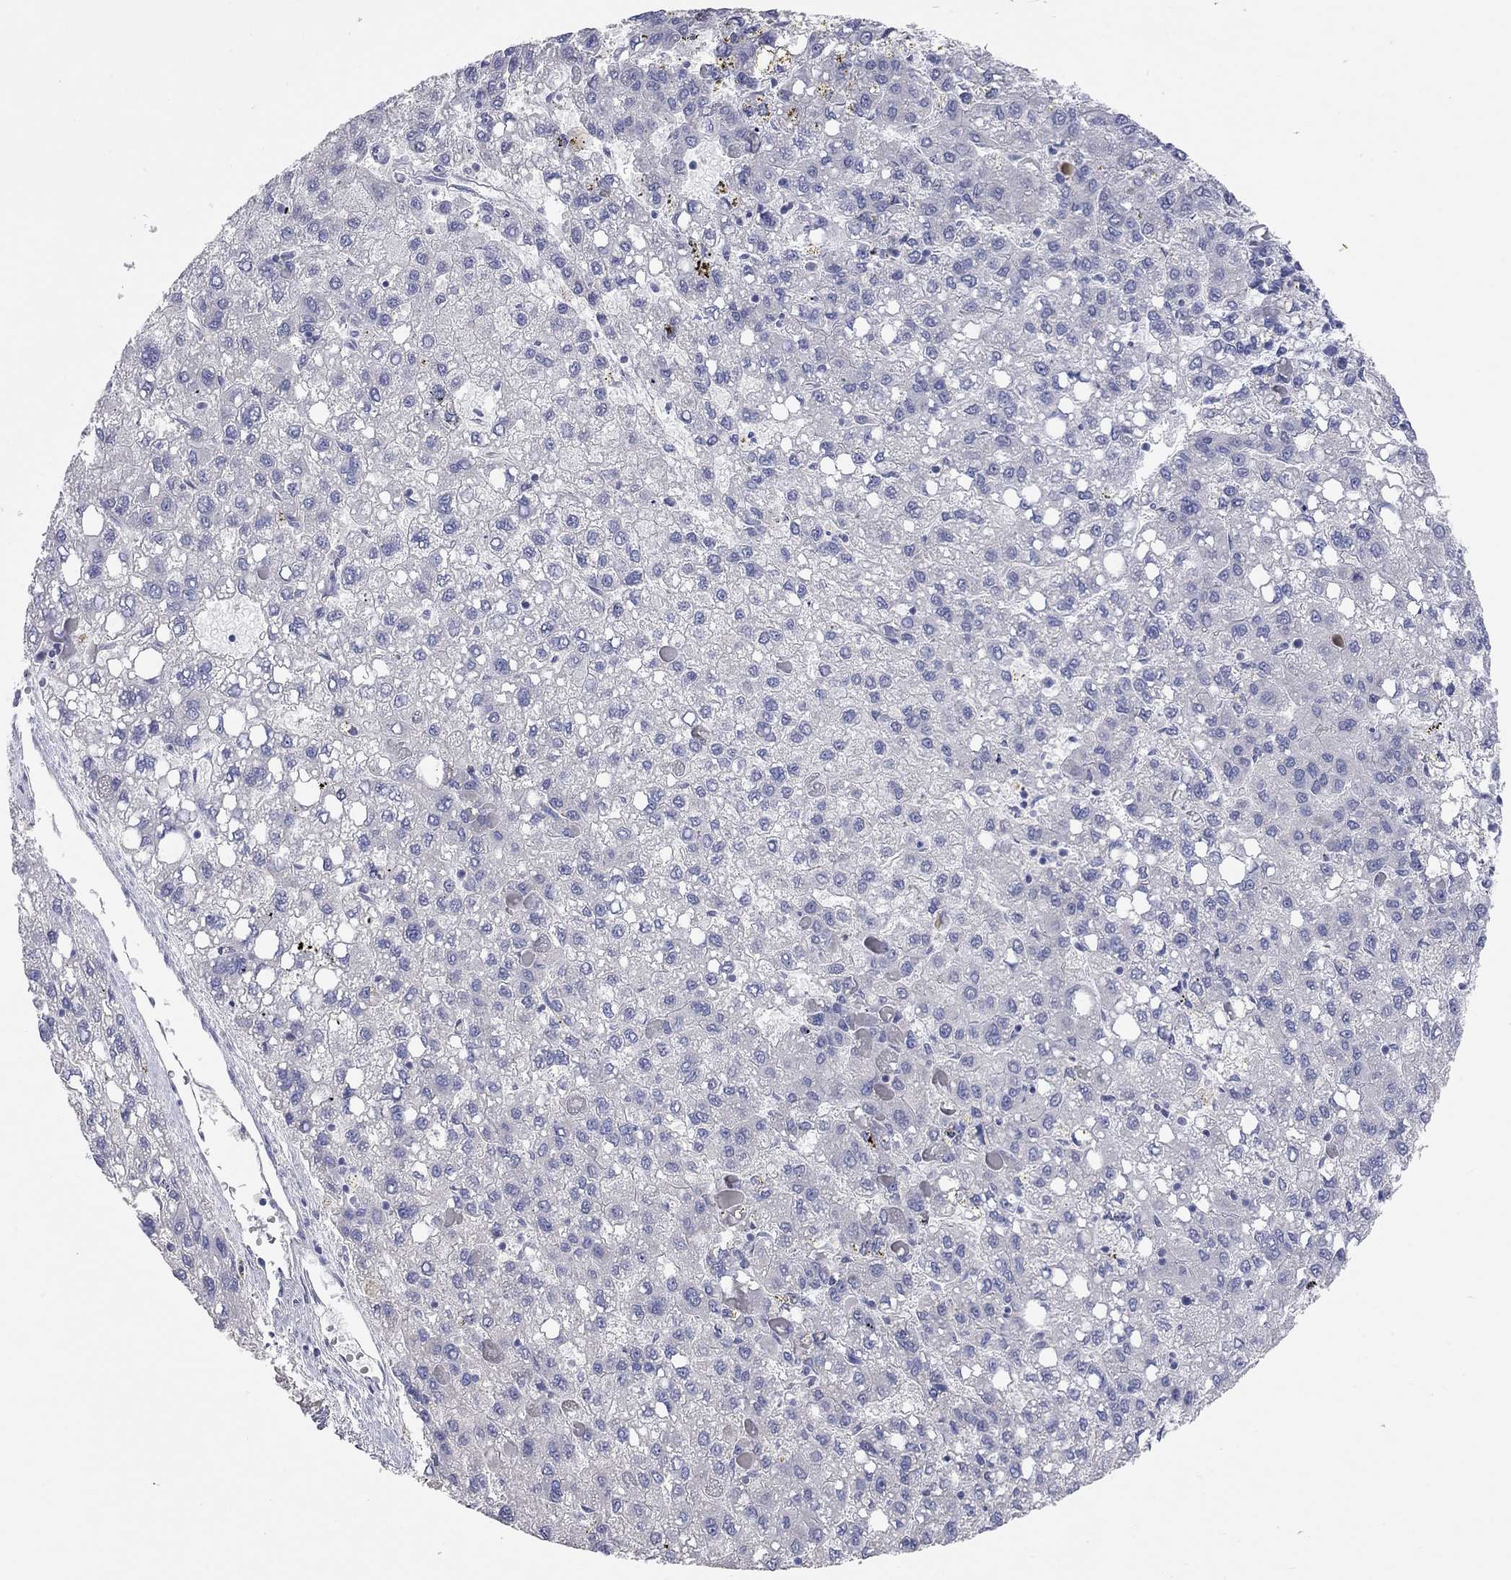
{"staining": {"intensity": "negative", "quantity": "none", "location": "none"}, "tissue": "liver cancer", "cell_type": "Tumor cells", "image_type": "cancer", "snomed": [{"axis": "morphology", "description": "Carcinoma, Hepatocellular, NOS"}, {"axis": "topography", "description": "Liver"}], "caption": "Immunohistochemistry (IHC) of human liver hepatocellular carcinoma displays no expression in tumor cells.", "gene": "KCNB1", "patient": {"sex": "female", "age": 82}}